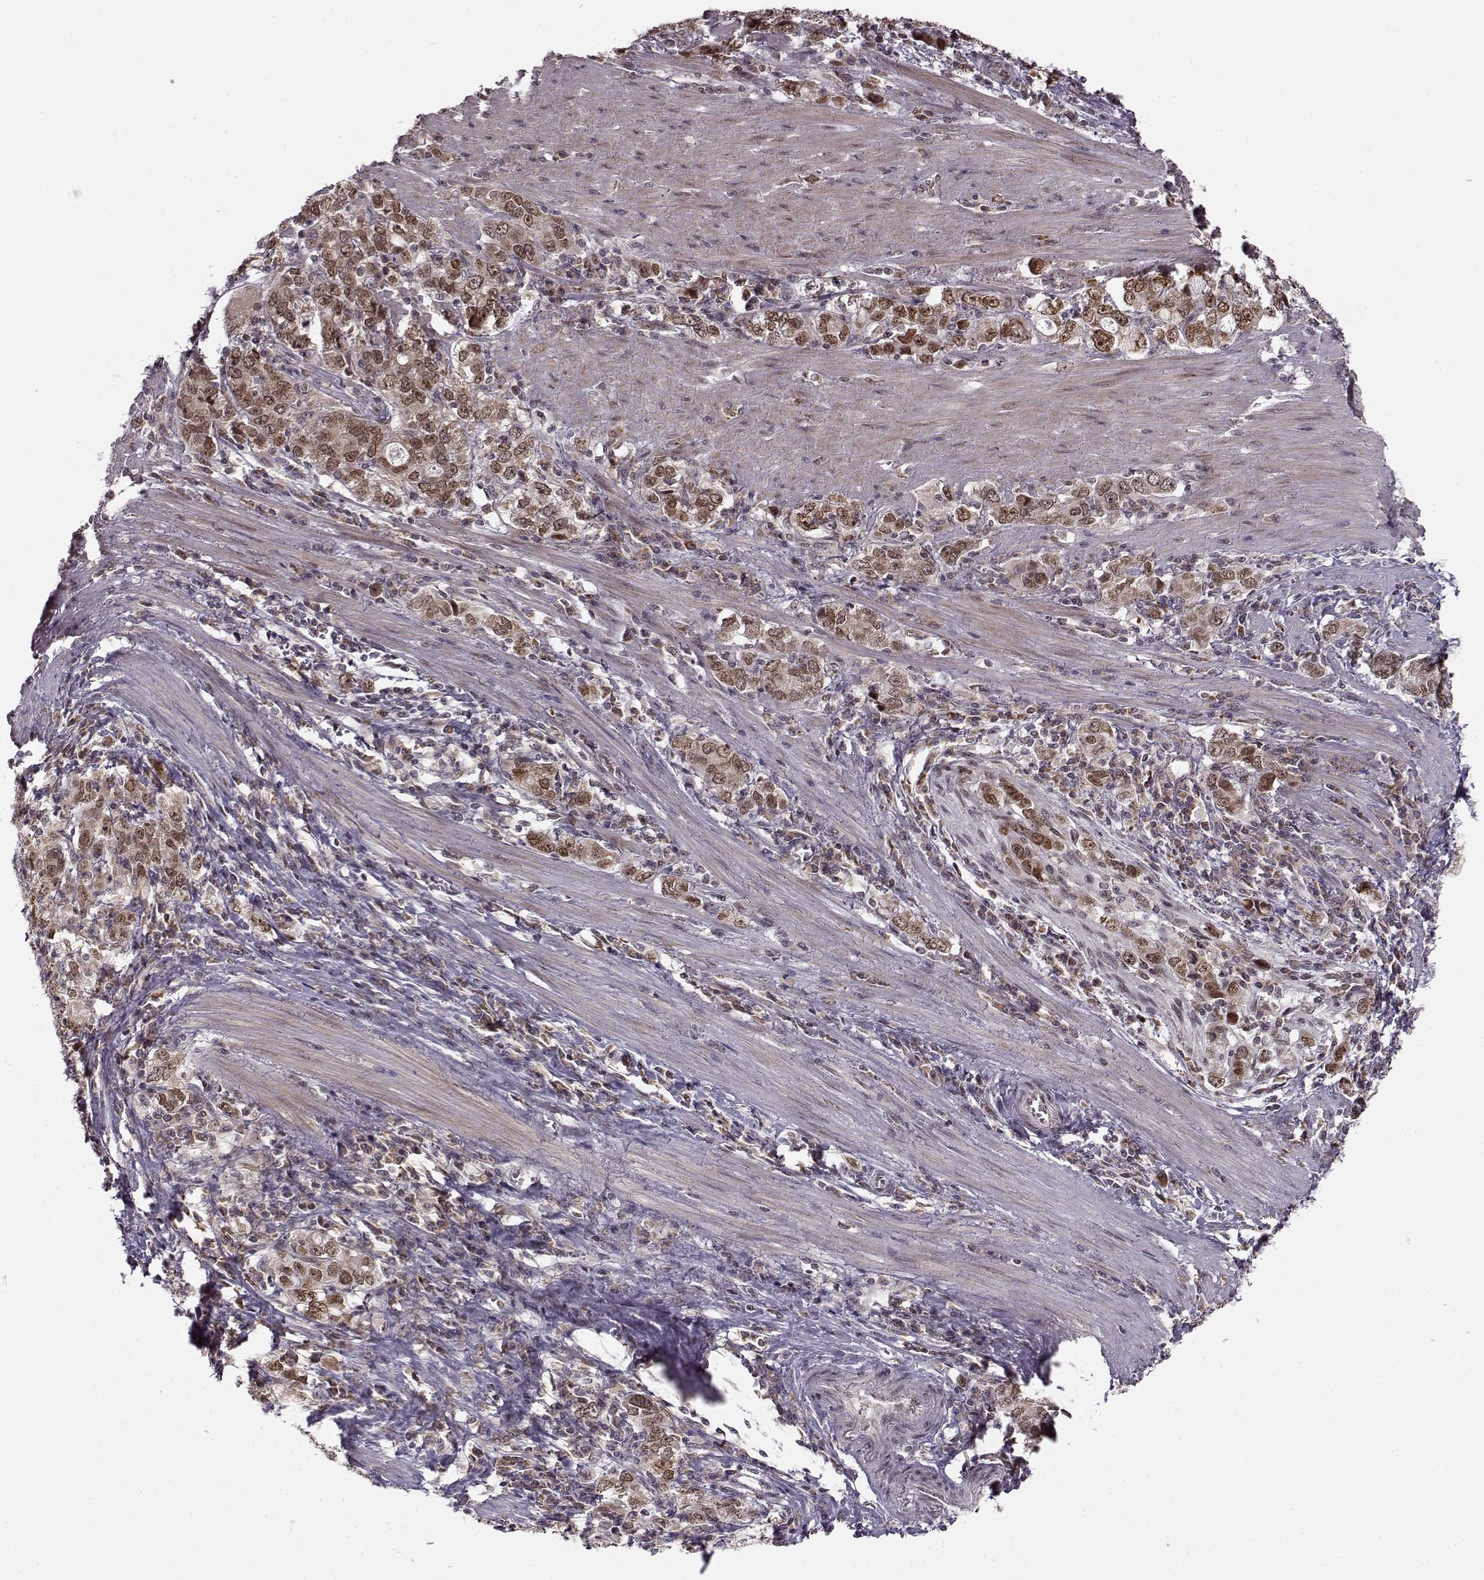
{"staining": {"intensity": "moderate", "quantity": ">75%", "location": "cytoplasmic/membranous,nuclear"}, "tissue": "stomach cancer", "cell_type": "Tumor cells", "image_type": "cancer", "snomed": [{"axis": "morphology", "description": "Adenocarcinoma, NOS"}, {"axis": "topography", "description": "Stomach, lower"}], "caption": "Protein analysis of stomach cancer tissue displays moderate cytoplasmic/membranous and nuclear staining in about >75% of tumor cells.", "gene": "RAI1", "patient": {"sex": "female", "age": 72}}